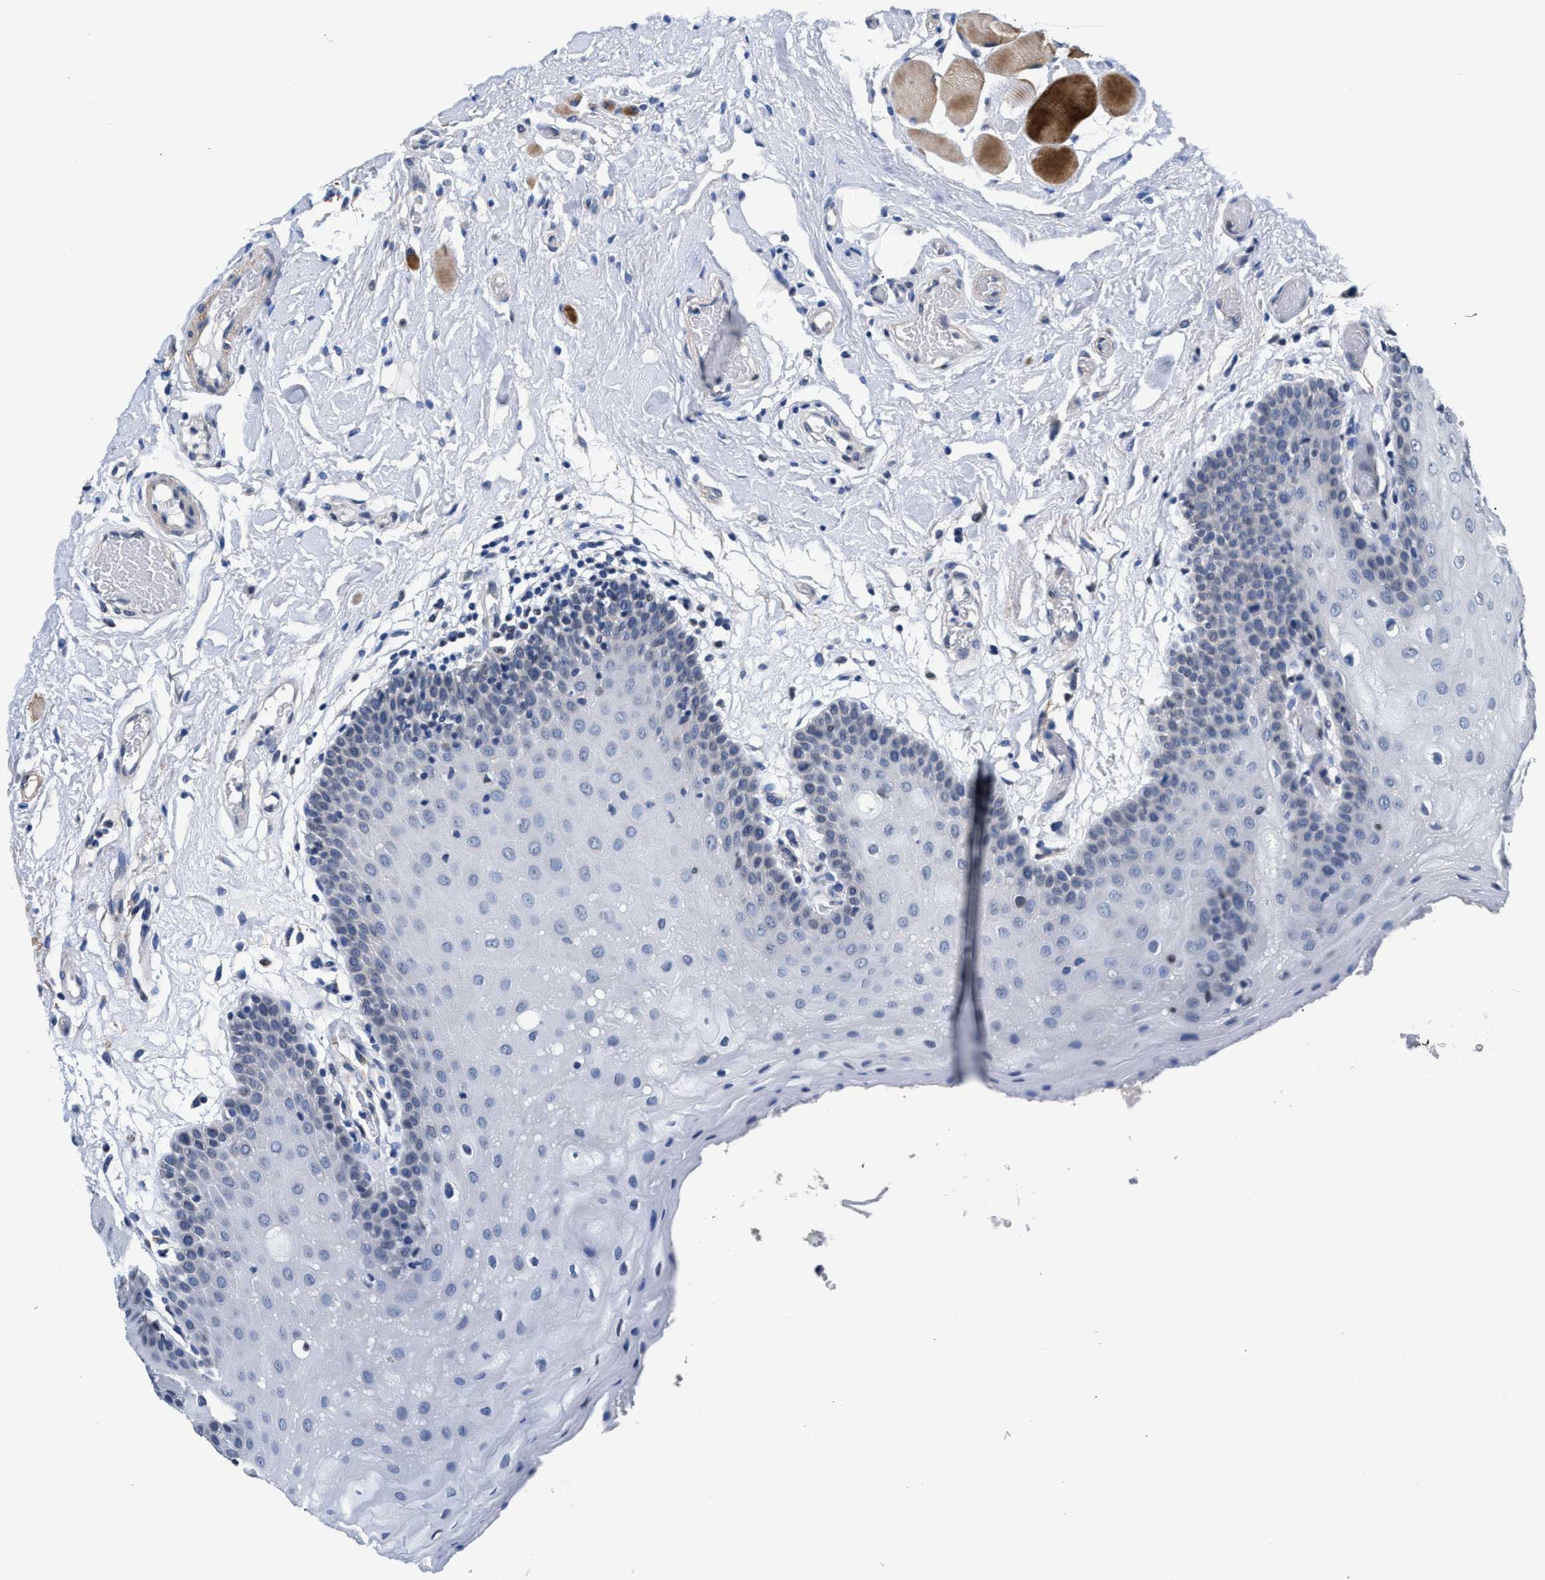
{"staining": {"intensity": "negative", "quantity": "none", "location": "none"}, "tissue": "oral mucosa", "cell_type": "Squamous epithelial cells", "image_type": "normal", "snomed": [{"axis": "morphology", "description": "Normal tissue, NOS"}, {"axis": "morphology", "description": "Squamous cell carcinoma, NOS"}, {"axis": "topography", "description": "Oral tissue"}, {"axis": "topography", "description": "Head-Neck"}], "caption": "Squamous epithelial cells are negative for protein expression in benign human oral mucosa. The staining is performed using DAB (3,3'-diaminobenzidine) brown chromogen with nuclei counter-stained in using hematoxylin.", "gene": "MYH3", "patient": {"sex": "male", "age": 71}}